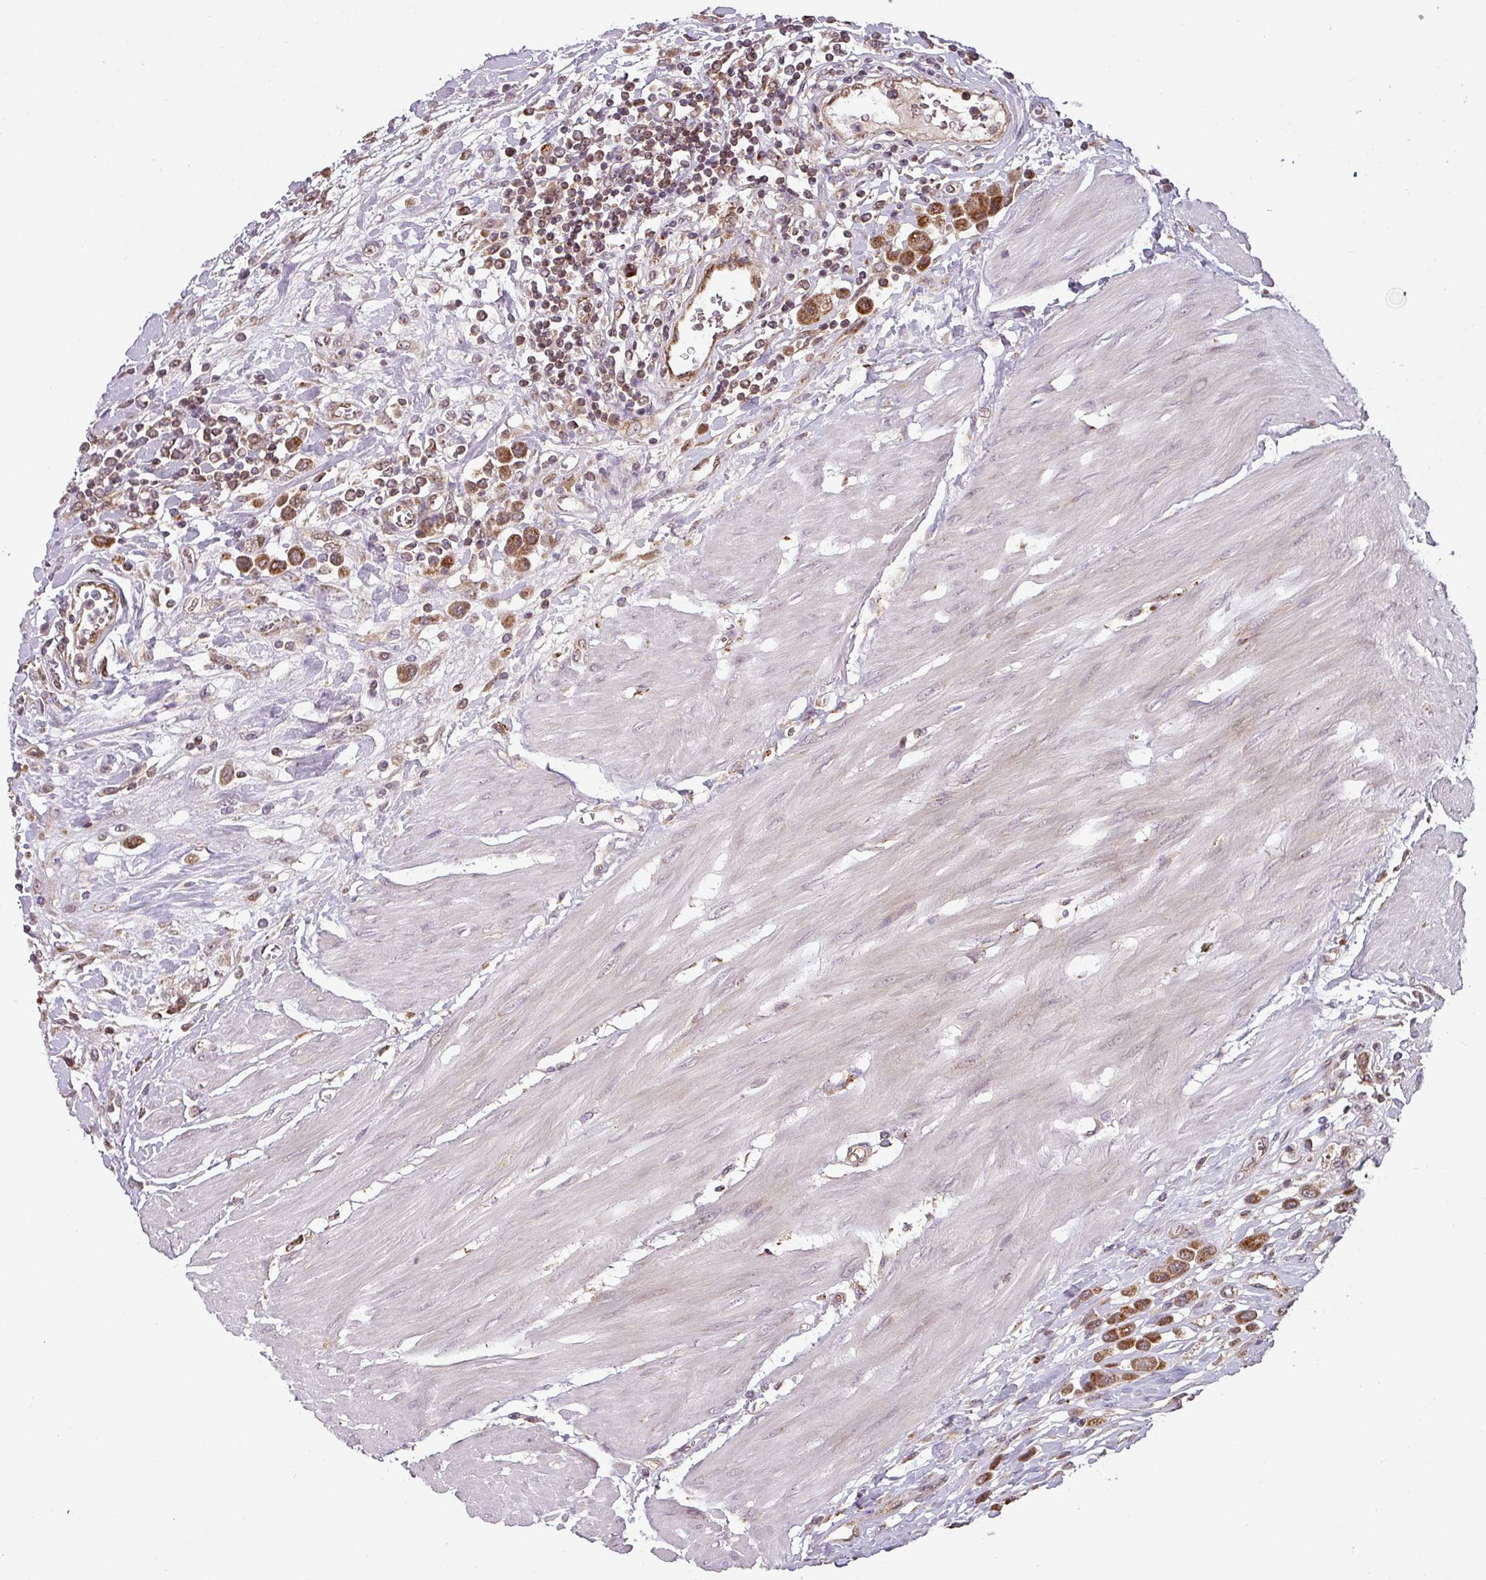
{"staining": {"intensity": "strong", "quantity": ">75%", "location": "cytoplasmic/membranous"}, "tissue": "urothelial cancer", "cell_type": "Tumor cells", "image_type": "cancer", "snomed": [{"axis": "morphology", "description": "Urothelial carcinoma, High grade"}, {"axis": "topography", "description": "Urinary bladder"}], "caption": "Immunohistochemical staining of urothelial cancer reveals high levels of strong cytoplasmic/membranous protein expression in approximately >75% of tumor cells.", "gene": "MRPS16", "patient": {"sex": "male", "age": 50}}